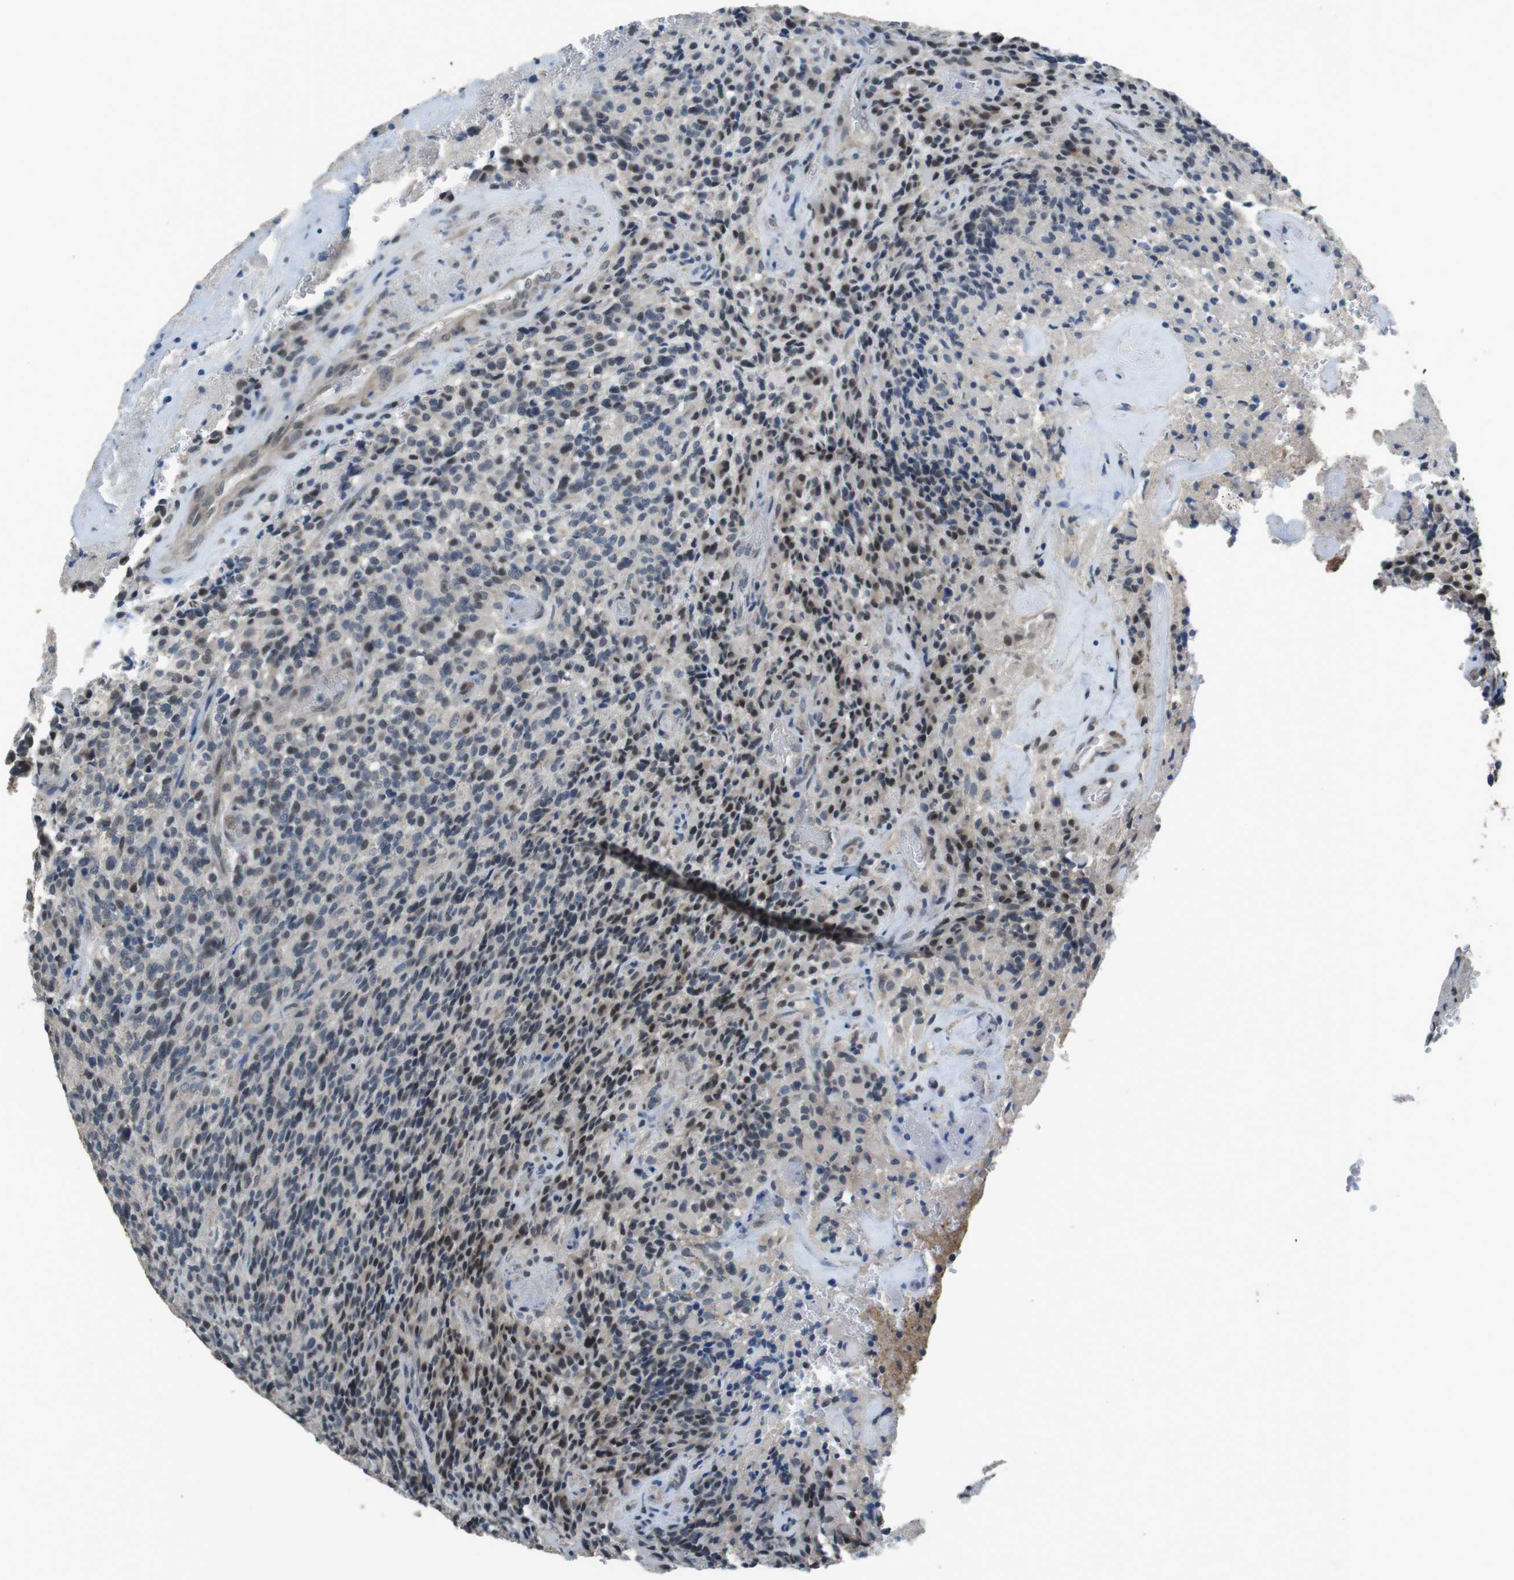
{"staining": {"intensity": "weak", "quantity": "25%-75%", "location": "cytoplasmic/membranous,nuclear"}, "tissue": "glioma", "cell_type": "Tumor cells", "image_type": "cancer", "snomed": [{"axis": "morphology", "description": "Glioma, malignant, High grade"}, {"axis": "topography", "description": "Brain"}], "caption": "This photomicrograph demonstrates IHC staining of human malignant glioma (high-grade), with low weak cytoplasmic/membranous and nuclear positivity in approximately 25%-75% of tumor cells.", "gene": "CLDN7", "patient": {"sex": "male", "age": 71}}